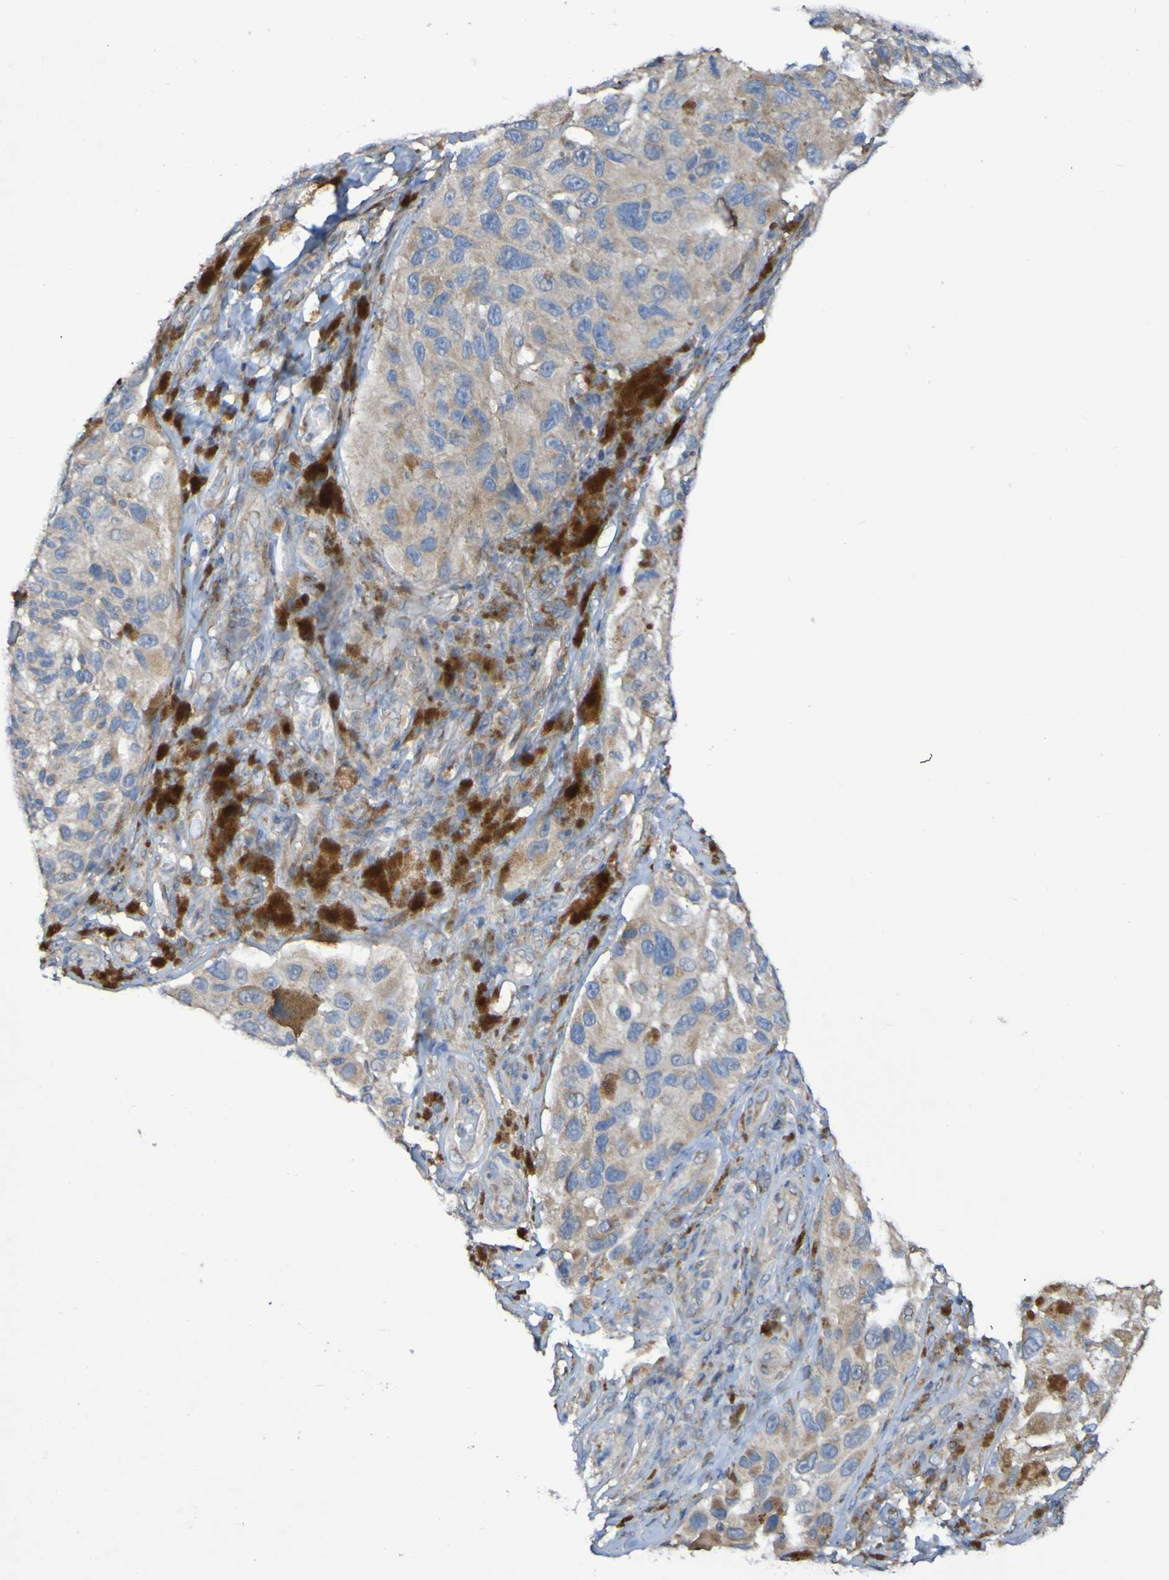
{"staining": {"intensity": "weak", "quantity": ">75%", "location": "cytoplasmic/membranous"}, "tissue": "melanoma", "cell_type": "Tumor cells", "image_type": "cancer", "snomed": [{"axis": "morphology", "description": "Malignant melanoma, NOS"}, {"axis": "topography", "description": "Skin"}], "caption": "DAB (3,3'-diaminobenzidine) immunohistochemical staining of melanoma shows weak cytoplasmic/membranous protein positivity in about >75% of tumor cells. Using DAB (brown) and hematoxylin (blue) stains, captured at high magnification using brightfield microscopy.", "gene": "LMBRD2", "patient": {"sex": "female", "age": 73}}